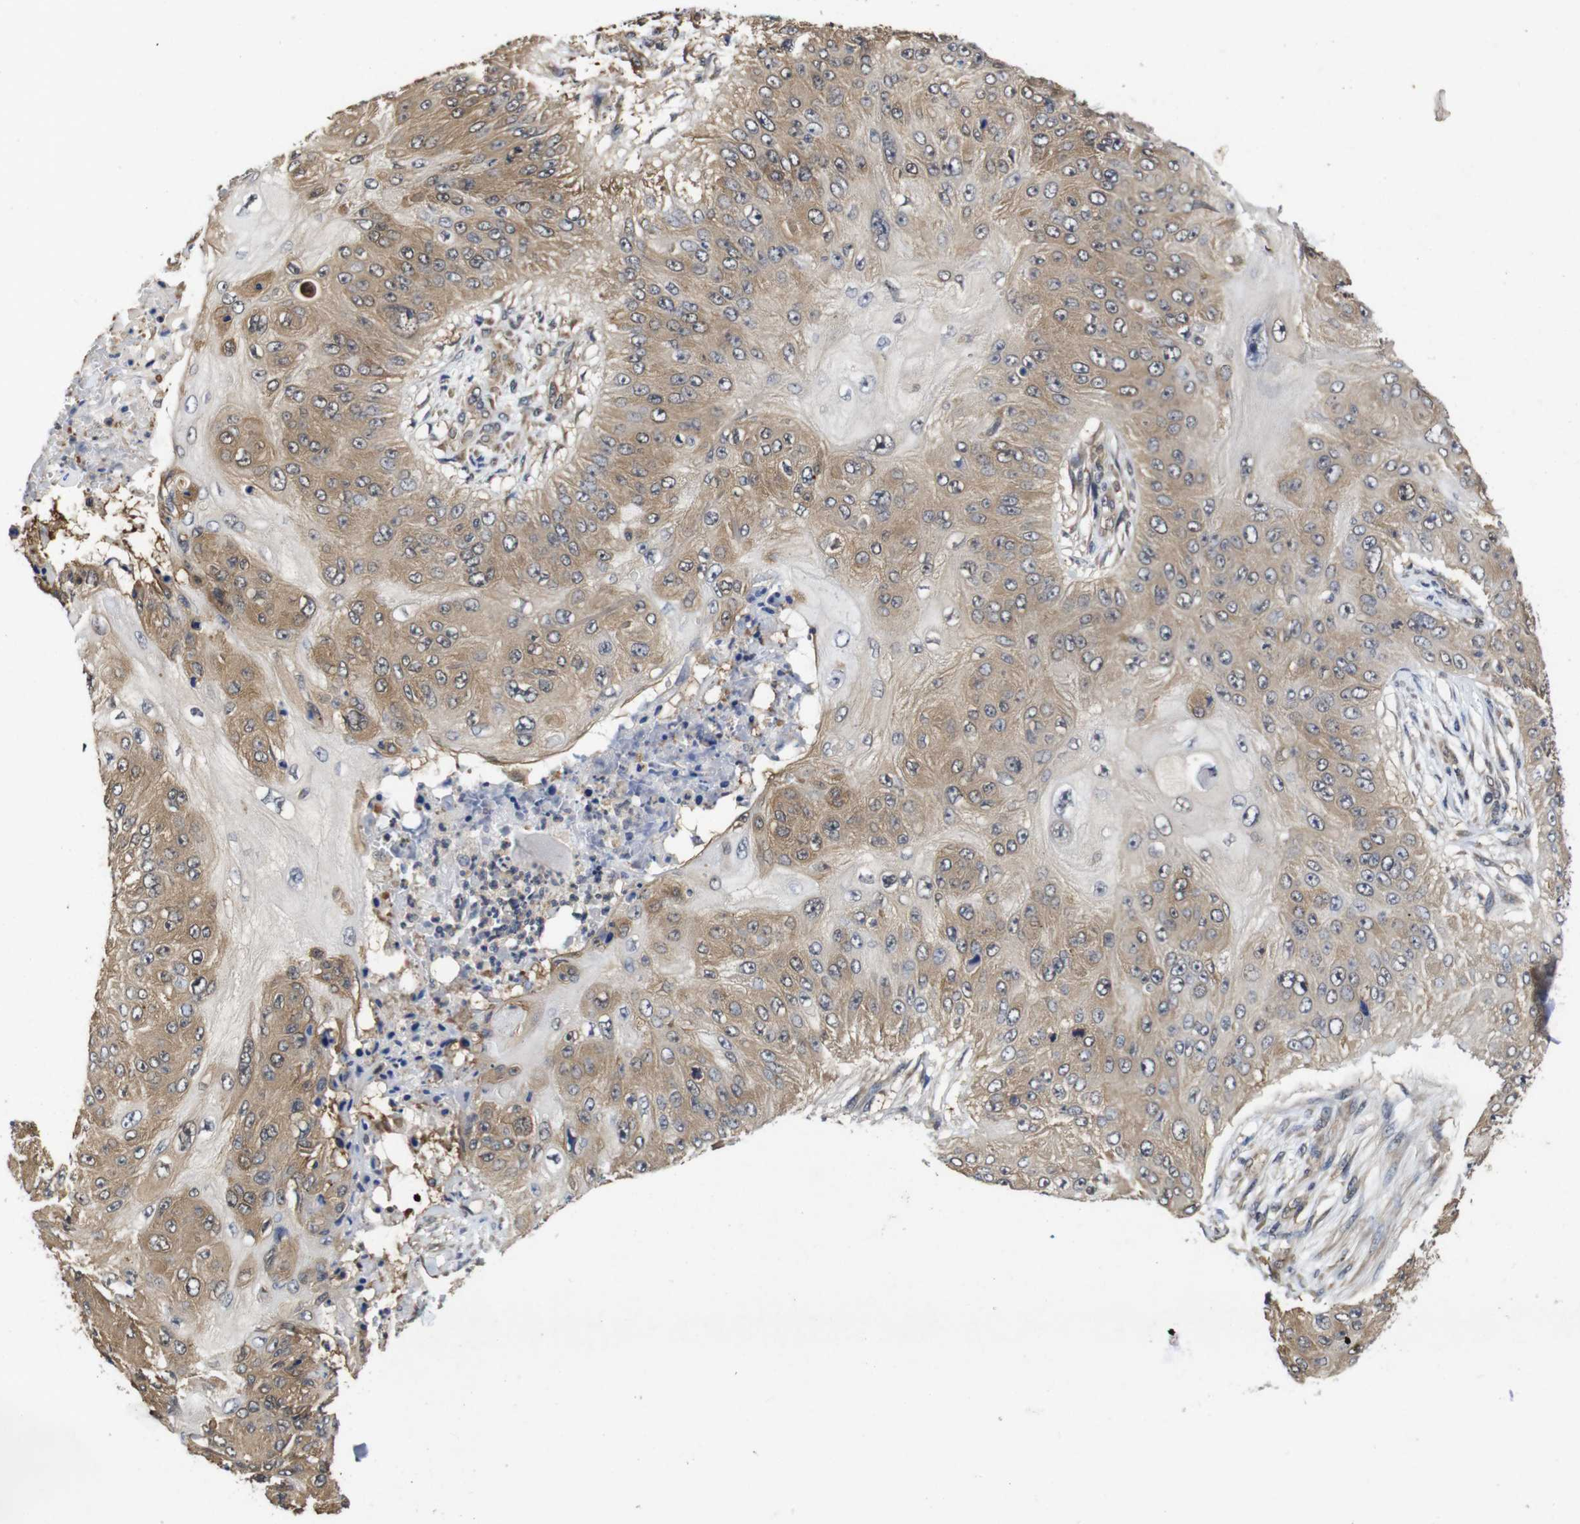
{"staining": {"intensity": "moderate", "quantity": ">75%", "location": "cytoplasmic/membranous"}, "tissue": "skin cancer", "cell_type": "Tumor cells", "image_type": "cancer", "snomed": [{"axis": "morphology", "description": "Squamous cell carcinoma, NOS"}, {"axis": "topography", "description": "Skin"}], "caption": "There is medium levels of moderate cytoplasmic/membranous expression in tumor cells of squamous cell carcinoma (skin), as demonstrated by immunohistochemical staining (brown color).", "gene": "SUMO3", "patient": {"sex": "female", "age": 80}}